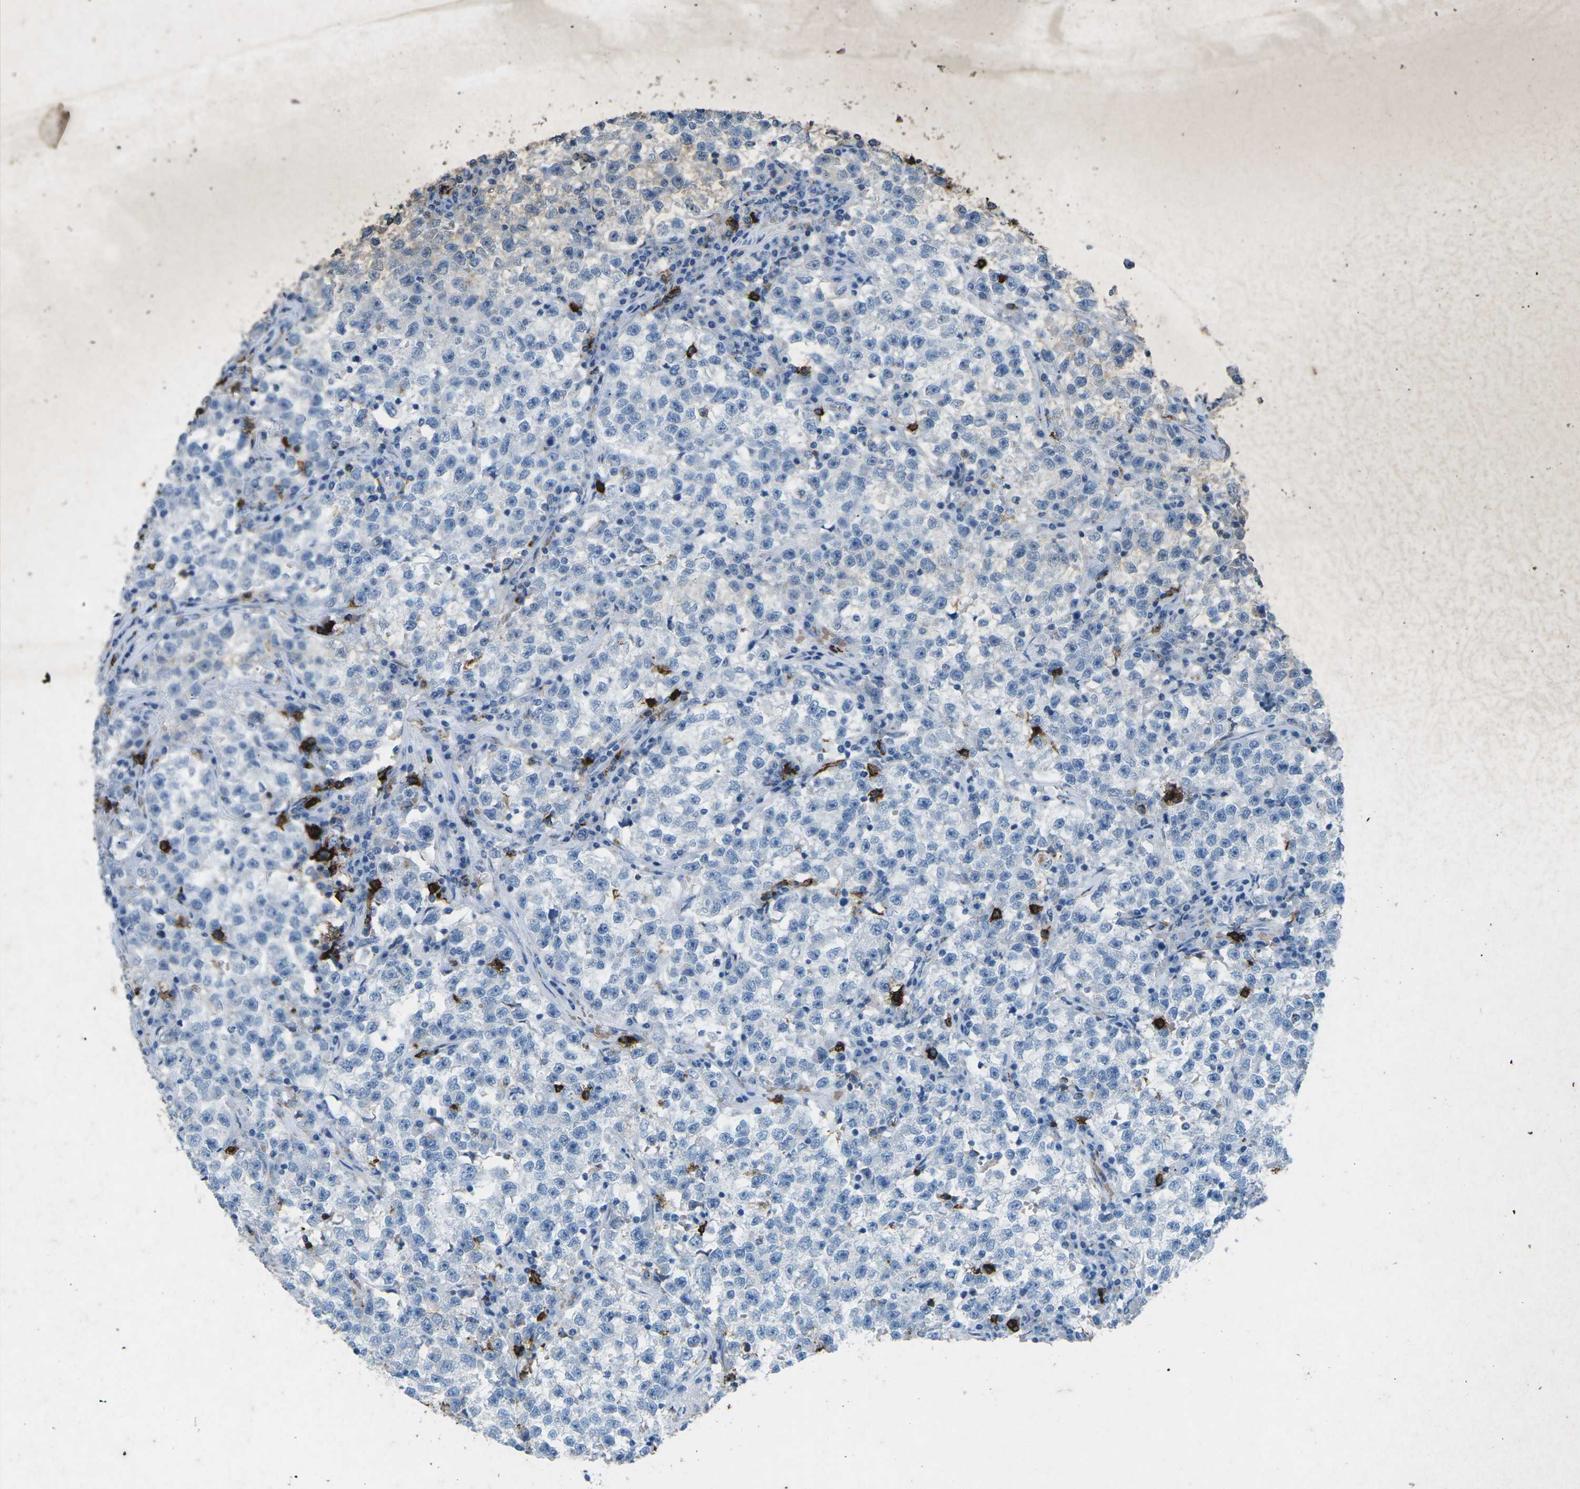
{"staining": {"intensity": "negative", "quantity": "none", "location": "none"}, "tissue": "testis cancer", "cell_type": "Tumor cells", "image_type": "cancer", "snomed": [{"axis": "morphology", "description": "Seminoma, NOS"}, {"axis": "topography", "description": "Testis"}], "caption": "Tumor cells are negative for protein expression in human seminoma (testis).", "gene": "CTAGE1", "patient": {"sex": "male", "age": 22}}